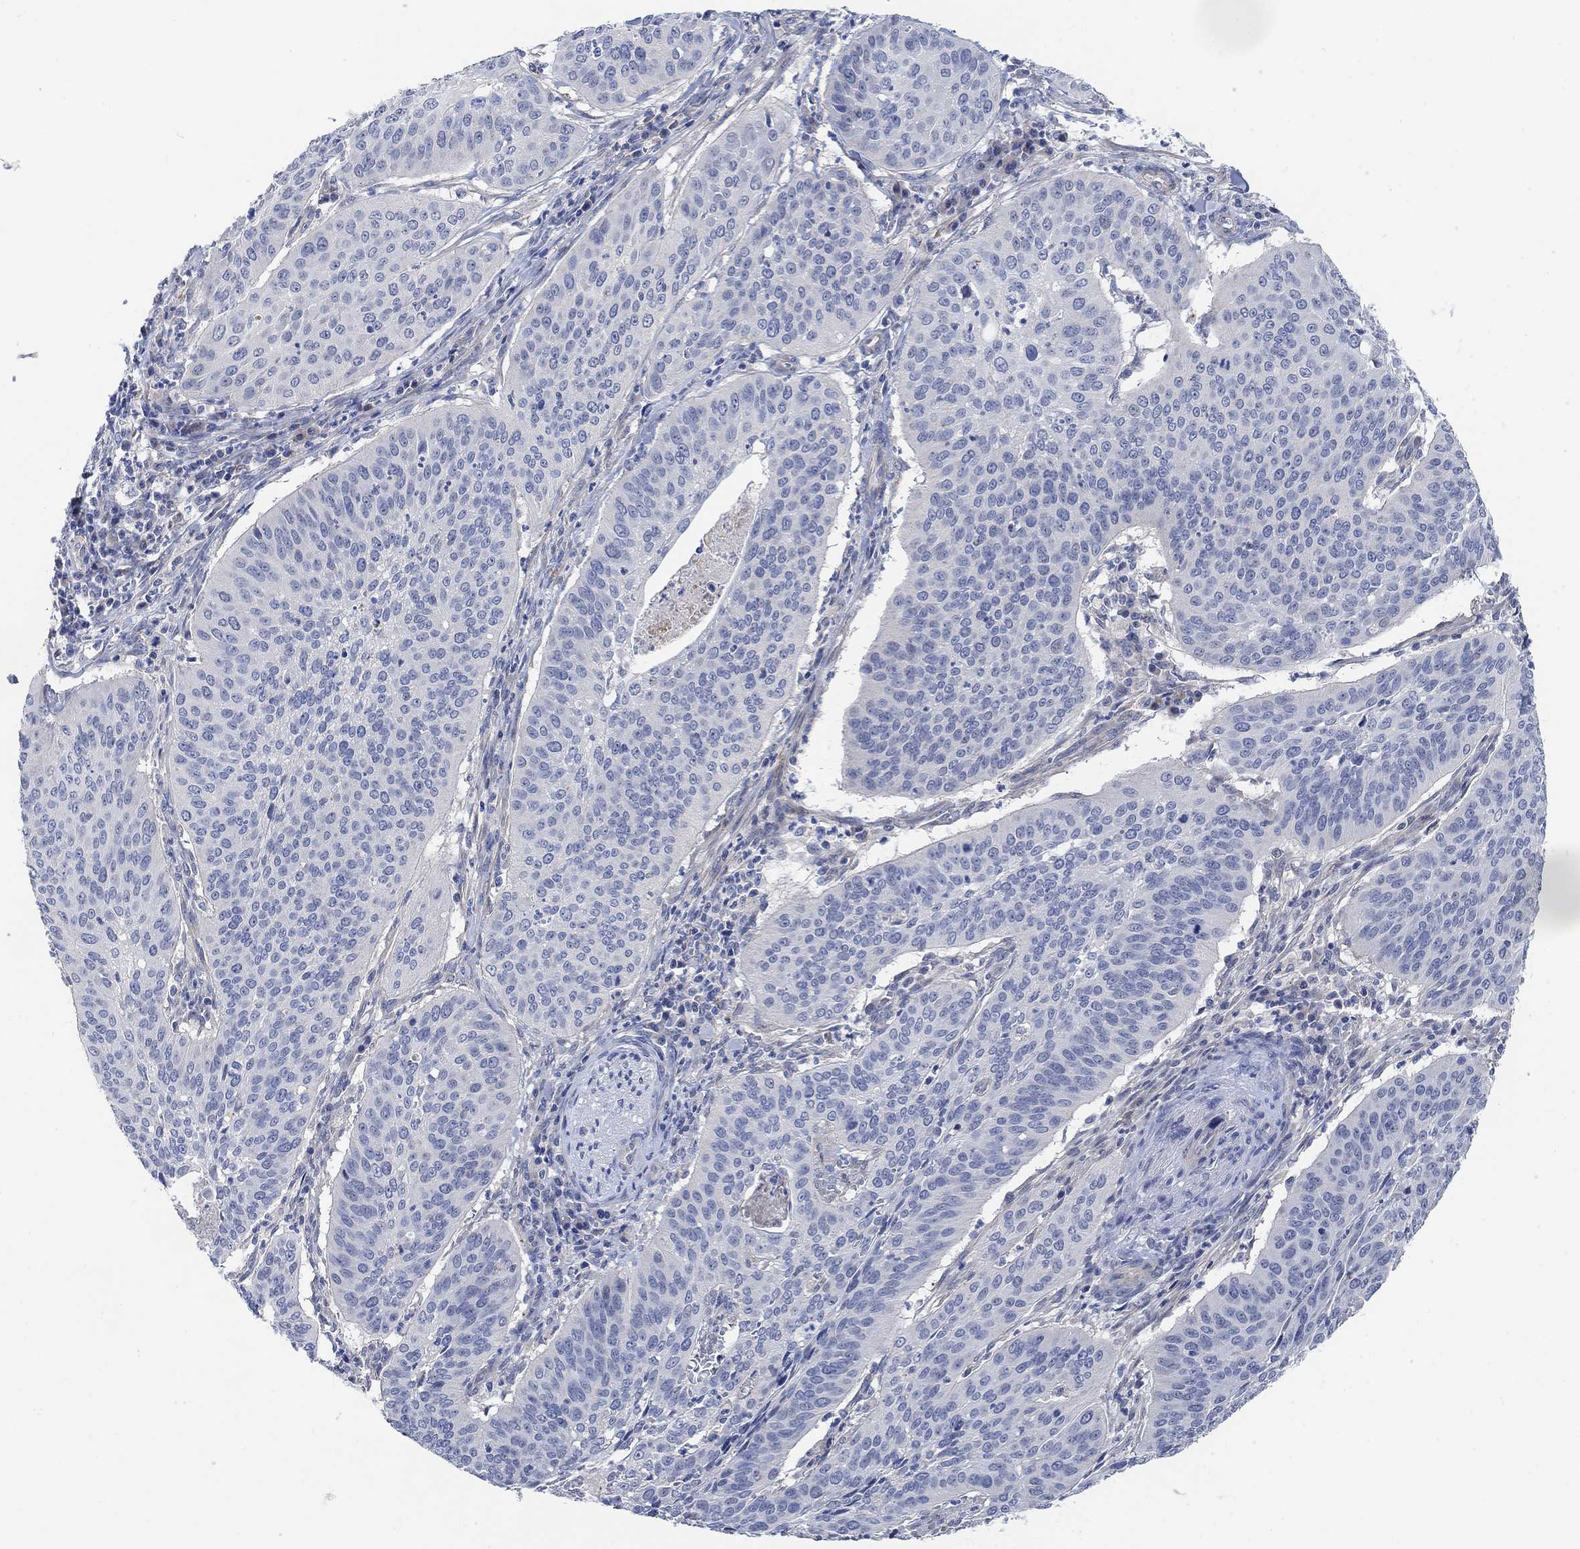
{"staining": {"intensity": "negative", "quantity": "none", "location": "none"}, "tissue": "cervical cancer", "cell_type": "Tumor cells", "image_type": "cancer", "snomed": [{"axis": "morphology", "description": "Normal tissue, NOS"}, {"axis": "morphology", "description": "Squamous cell carcinoma, NOS"}, {"axis": "topography", "description": "Cervix"}], "caption": "High power microscopy histopathology image of an IHC histopathology image of cervical cancer (squamous cell carcinoma), revealing no significant staining in tumor cells.", "gene": "HCRTR1", "patient": {"sex": "female", "age": 39}}